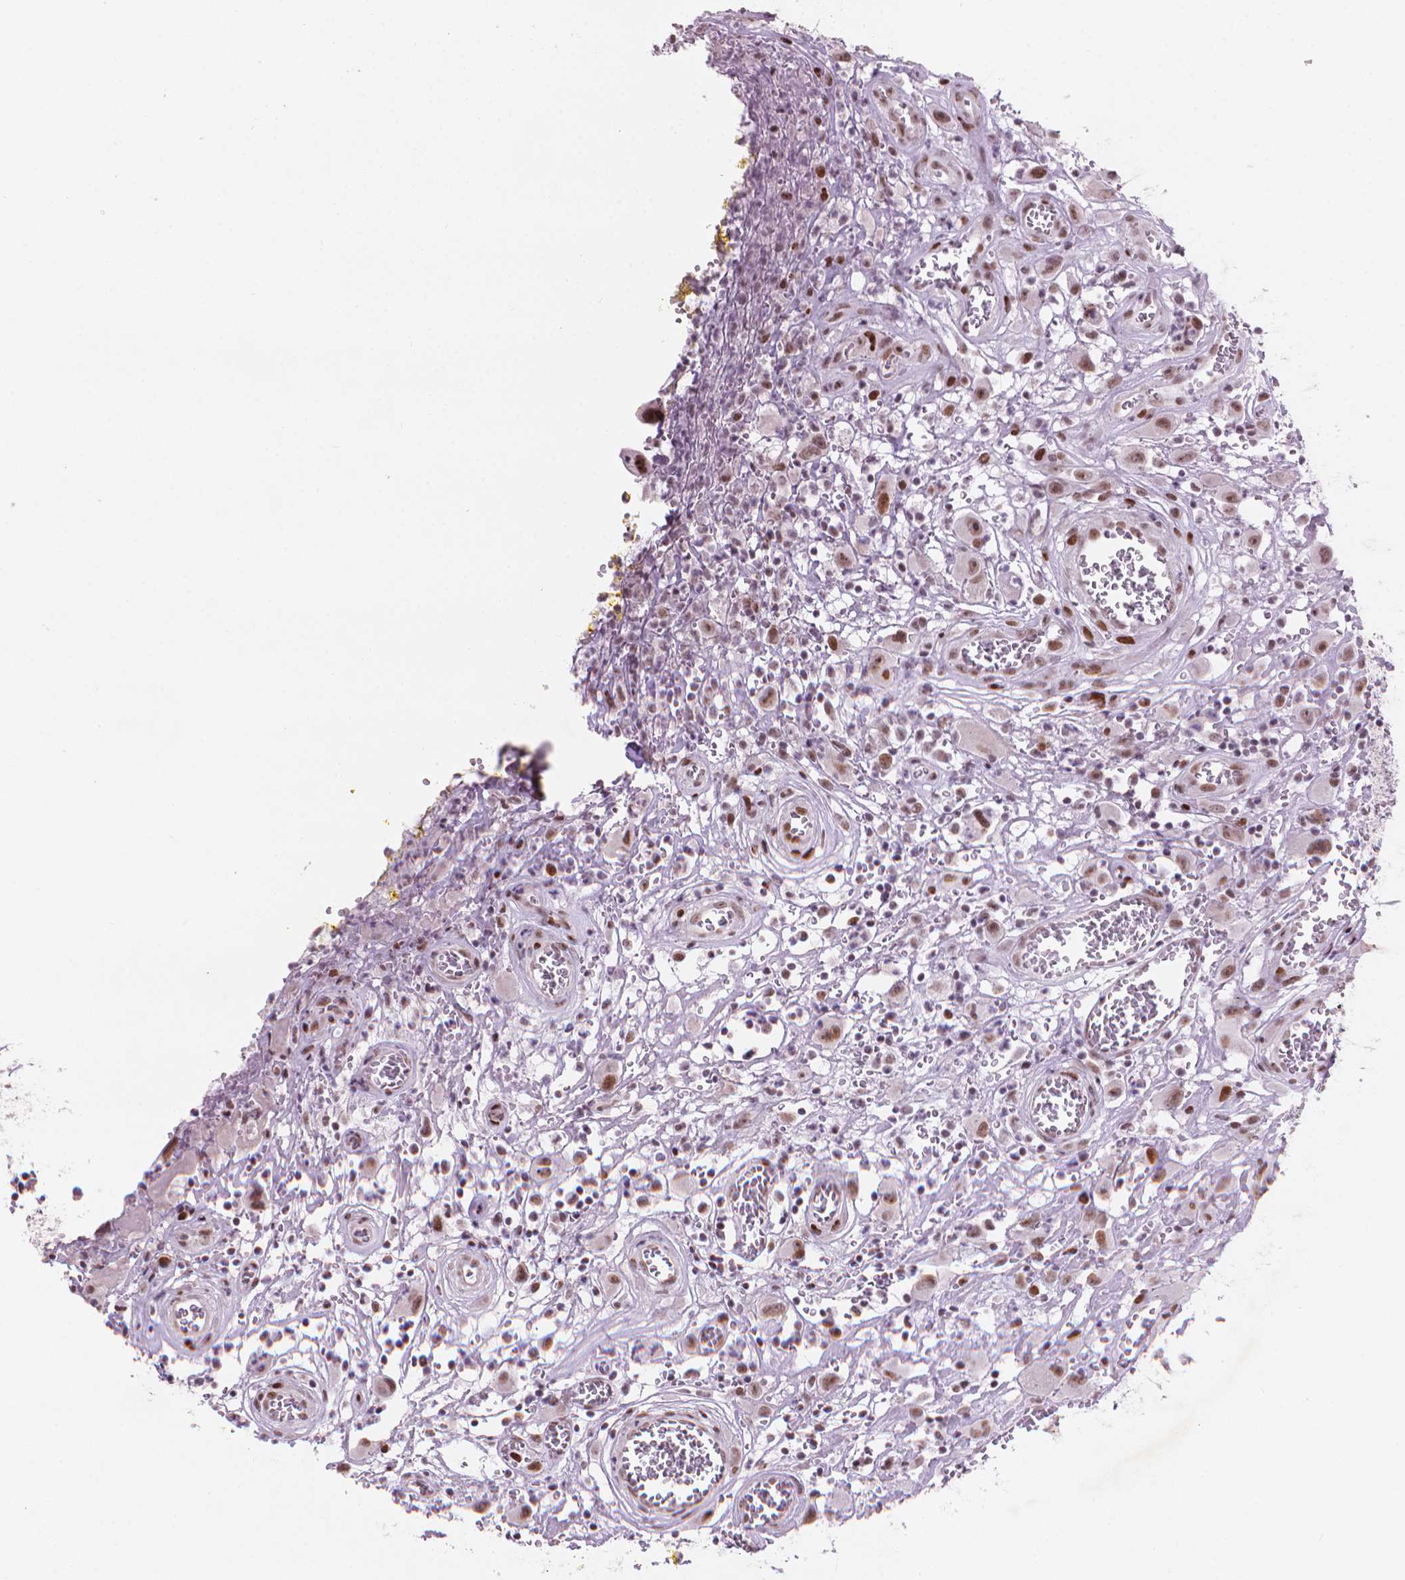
{"staining": {"intensity": "strong", "quantity": ">75%", "location": "nuclear"}, "tissue": "head and neck cancer", "cell_type": "Tumor cells", "image_type": "cancer", "snomed": [{"axis": "morphology", "description": "Squamous cell carcinoma, NOS"}, {"axis": "morphology", "description": "Squamous cell carcinoma, metastatic, NOS"}, {"axis": "topography", "description": "Oral tissue"}, {"axis": "topography", "description": "Head-Neck"}], "caption": "There is high levels of strong nuclear positivity in tumor cells of head and neck cancer, as demonstrated by immunohistochemical staining (brown color).", "gene": "HES7", "patient": {"sex": "female", "age": 85}}